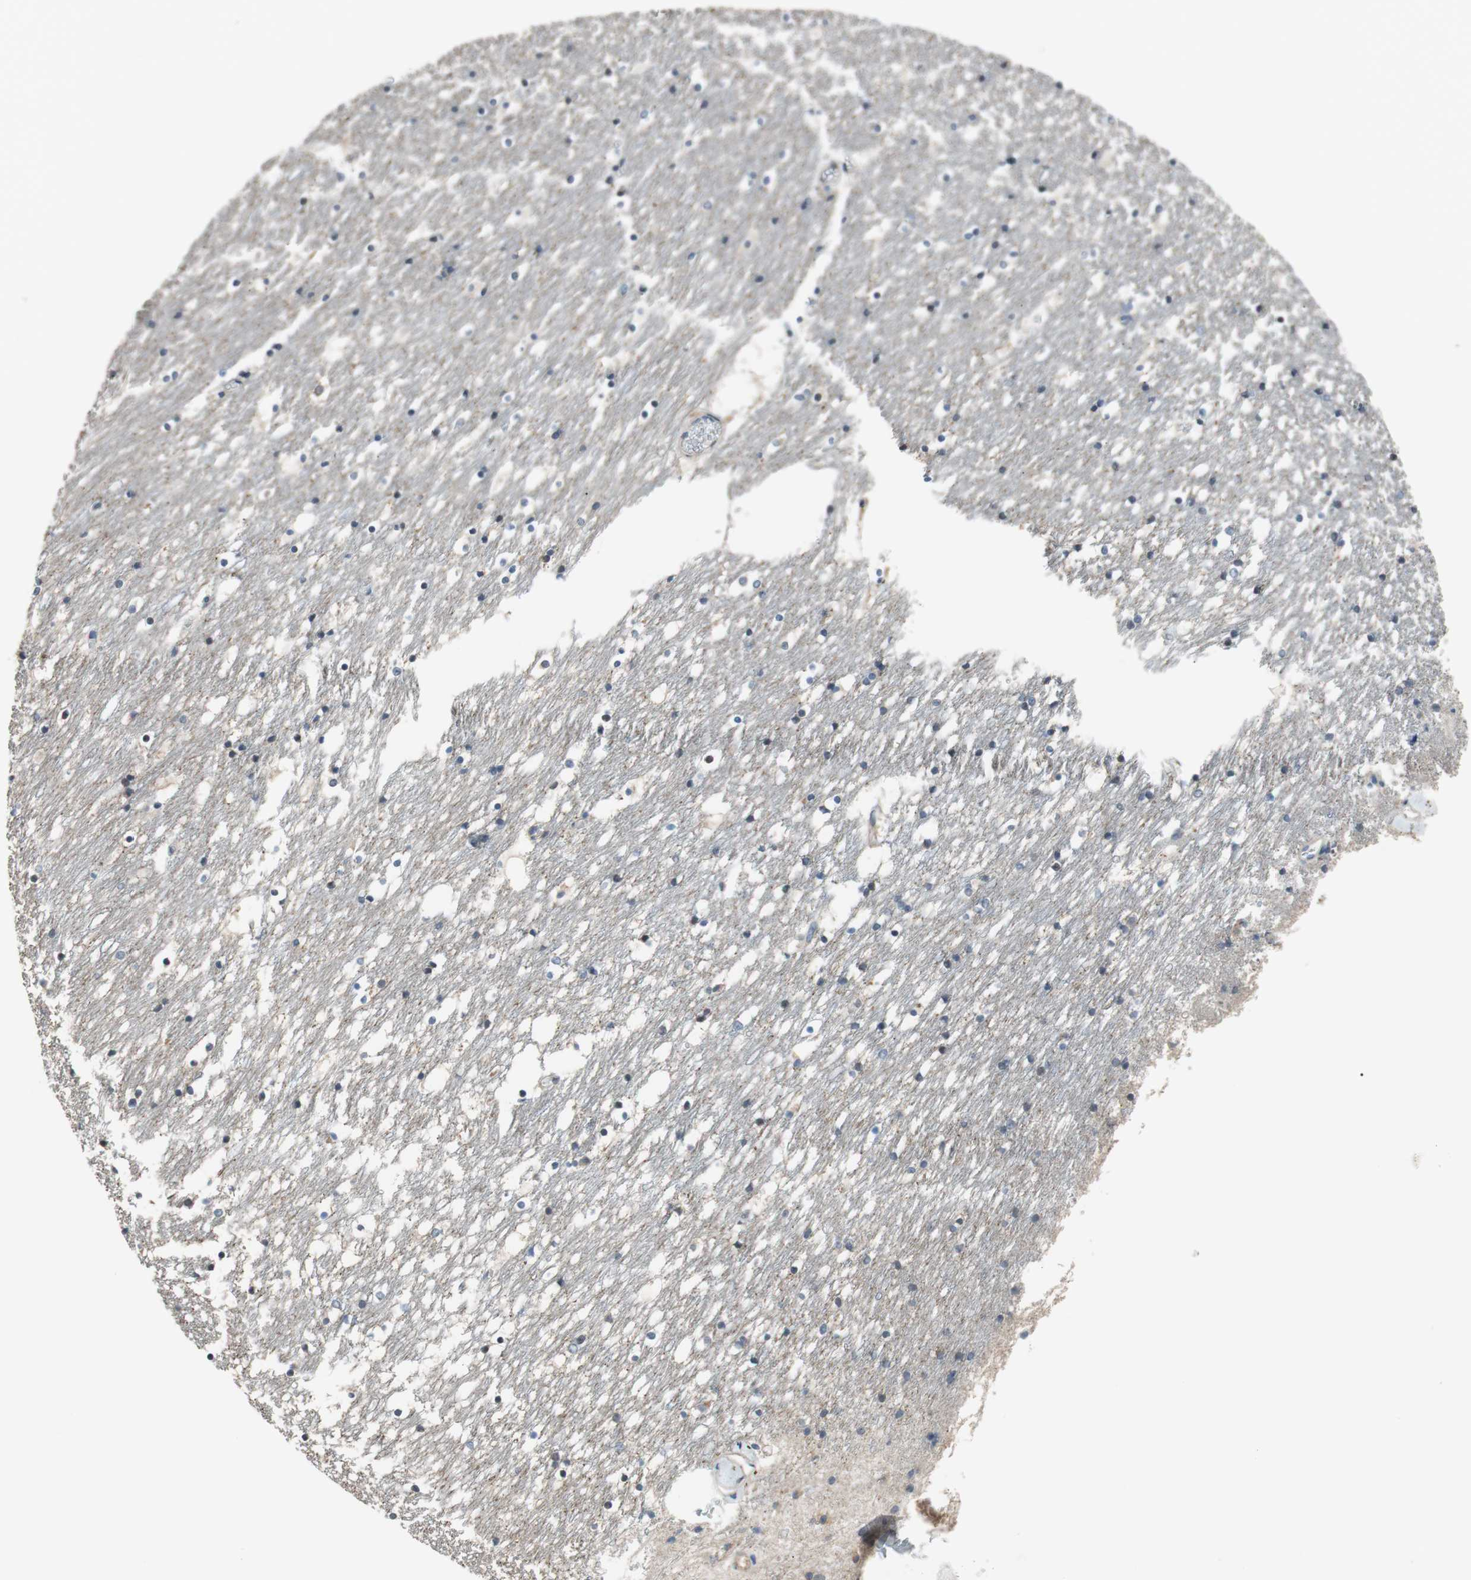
{"staining": {"intensity": "negative", "quantity": "none", "location": "none"}, "tissue": "caudate", "cell_type": "Glial cells", "image_type": "normal", "snomed": [{"axis": "morphology", "description": "Normal tissue, NOS"}, {"axis": "topography", "description": "Lateral ventricle wall"}], "caption": "Glial cells show no significant positivity in benign caudate. (DAB immunohistochemistry visualized using brightfield microscopy, high magnification).", "gene": "C4A", "patient": {"sex": "male", "age": 45}}